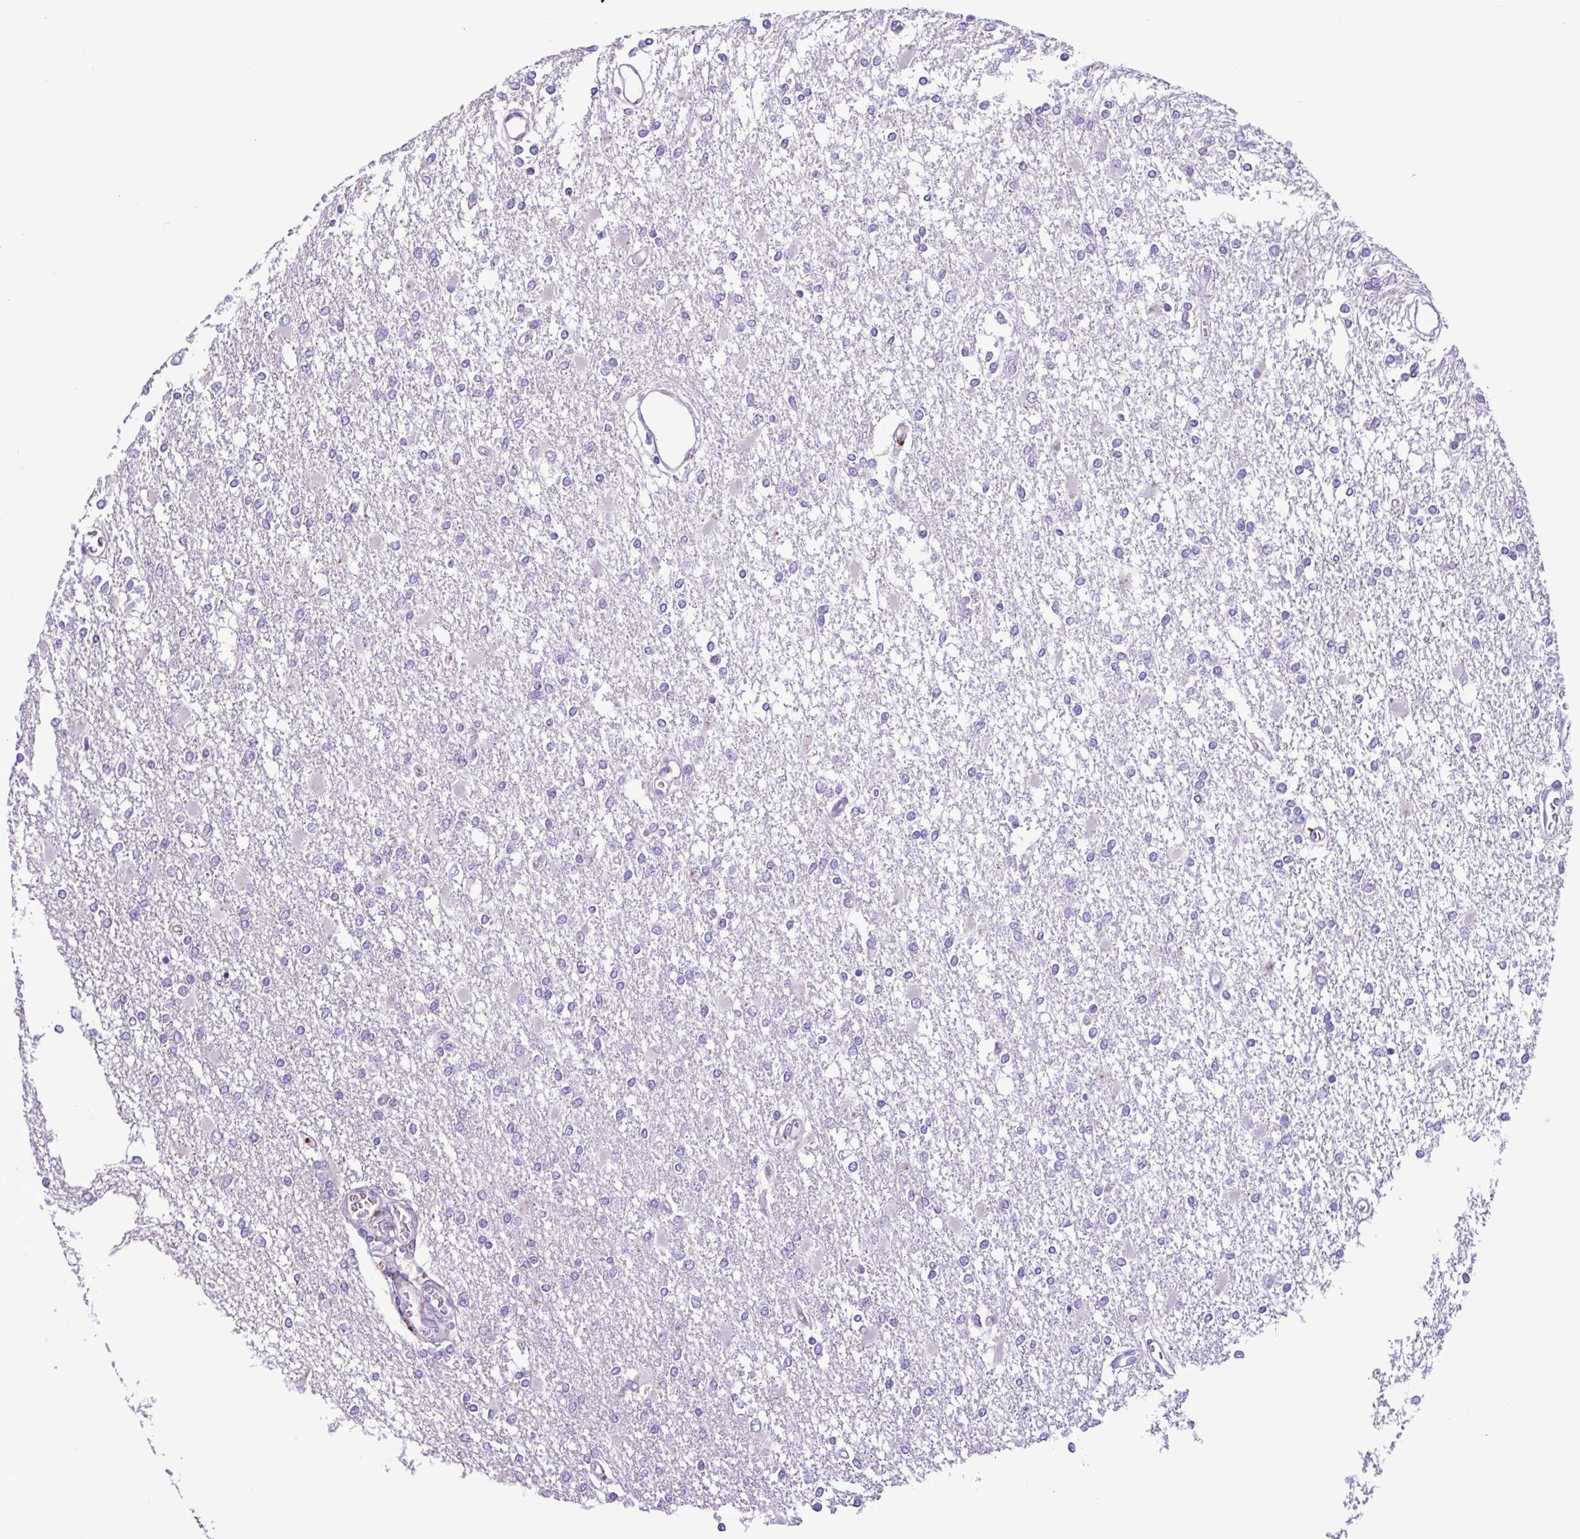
{"staining": {"intensity": "negative", "quantity": "none", "location": "none"}, "tissue": "glioma", "cell_type": "Tumor cells", "image_type": "cancer", "snomed": [{"axis": "morphology", "description": "Glioma, malignant, High grade"}, {"axis": "topography", "description": "Cerebral cortex"}], "caption": "A micrograph of human high-grade glioma (malignant) is negative for staining in tumor cells.", "gene": "PLA2G4E", "patient": {"sex": "male", "age": 79}}